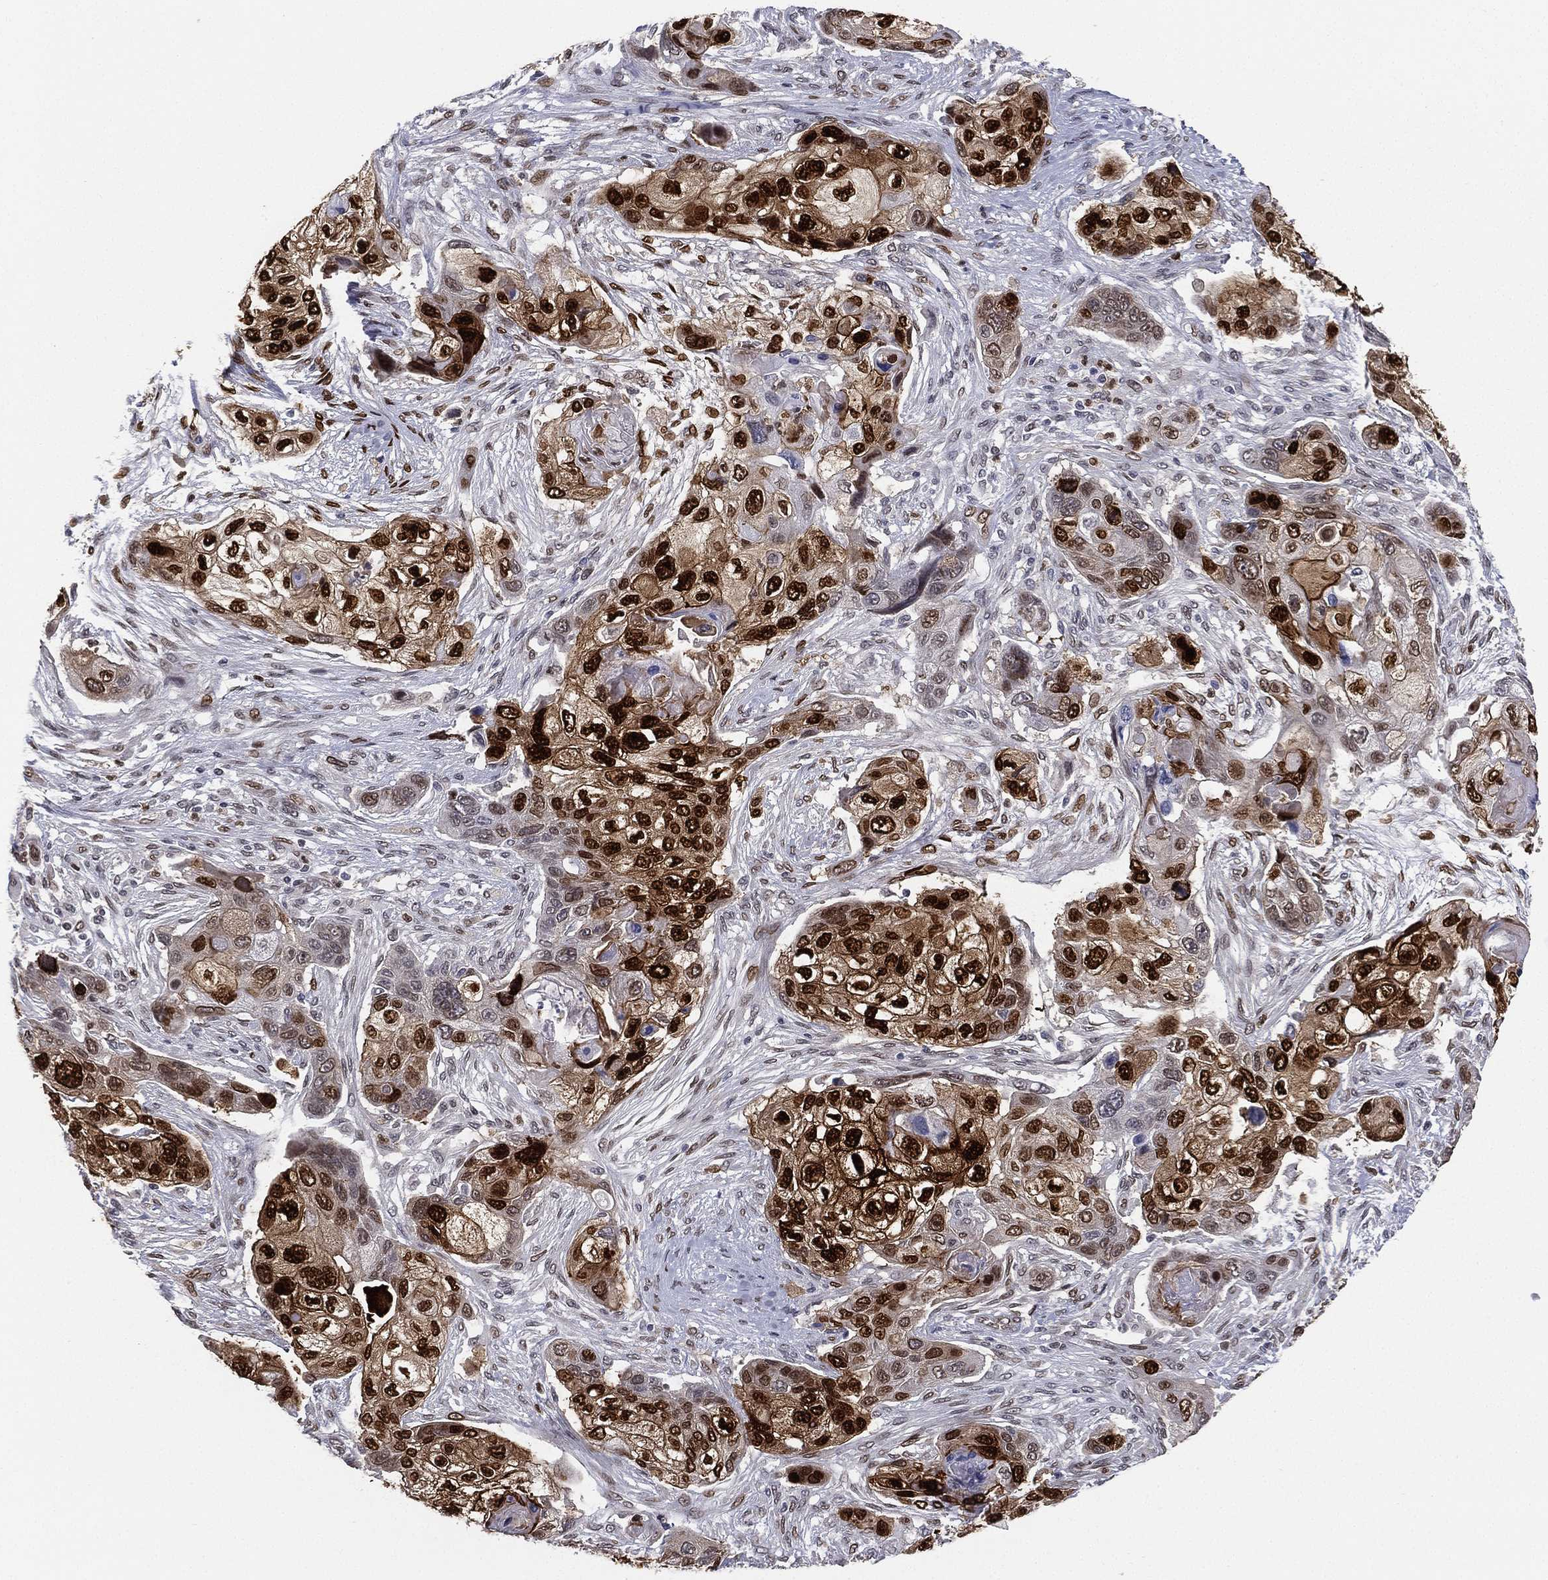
{"staining": {"intensity": "strong", "quantity": "25%-75%", "location": "cytoplasmic/membranous,nuclear"}, "tissue": "lung cancer", "cell_type": "Tumor cells", "image_type": "cancer", "snomed": [{"axis": "morphology", "description": "Squamous cell carcinoma, NOS"}, {"axis": "topography", "description": "Lung"}], "caption": "Immunohistochemistry (IHC) (DAB (3,3'-diaminobenzidine)) staining of lung squamous cell carcinoma demonstrates strong cytoplasmic/membranous and nuclear protein positivity in about 25%-75% of tumor cells. (Stains: DAB in brown, nuclei in blue, Microscopy: brightfield microscopy at high magnification).", "gene": "LMNB1", "patient": {"sex": "male", "age": 69}}